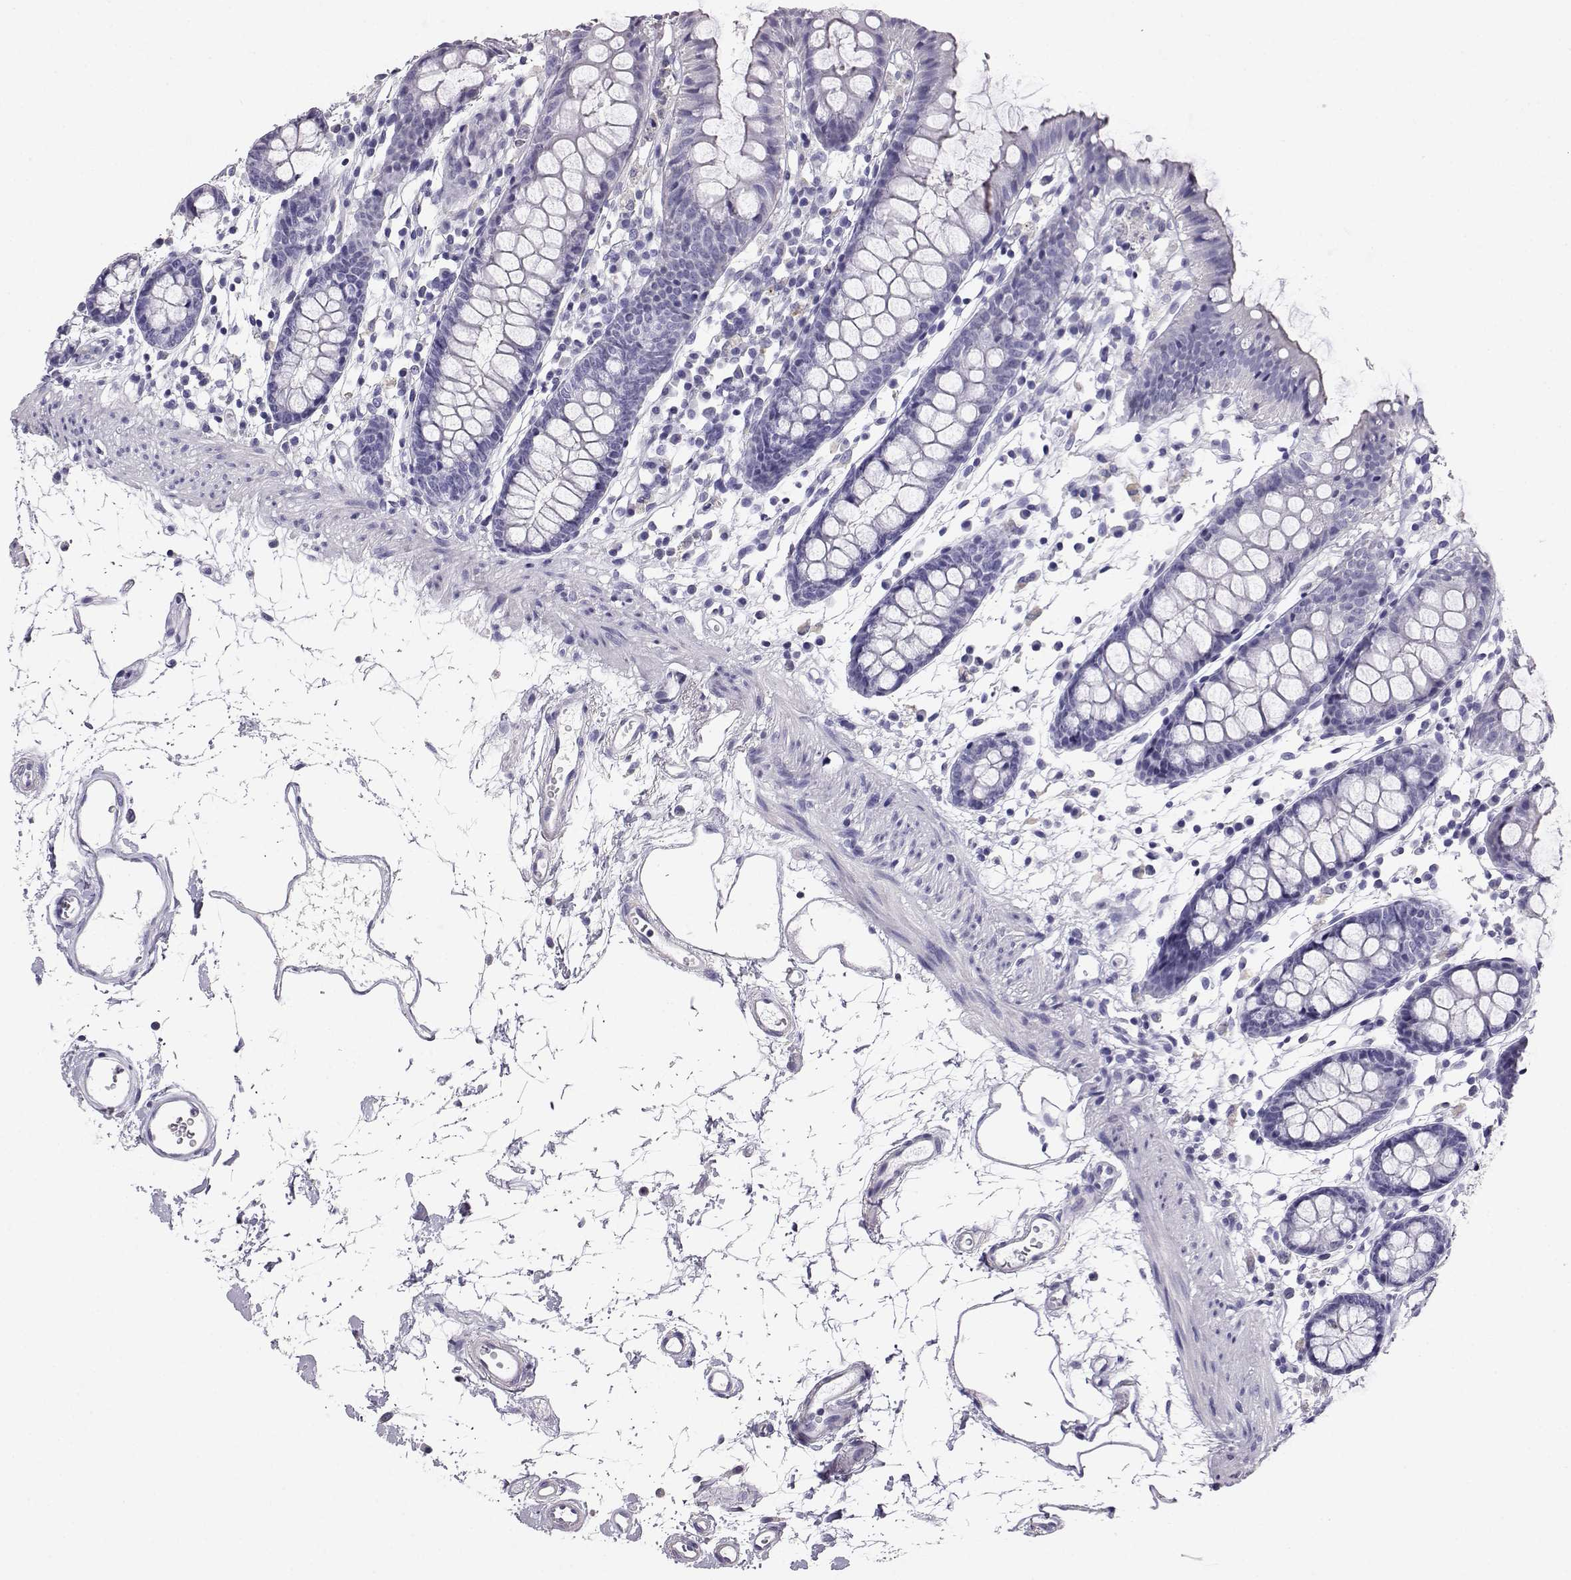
{"staining": {"intensity": "negative", "quantity": "none", "location": "none"}, "tissue": "colon", "cell_type": "Endothelial cells", "image_type": "normal", "snomed": [{"axis": "morphology", "description": "Normal tissue, NOS"}, {"axis": "topography", "description": "Colon"}], "caption": "Endothelial cells show no significant positivity in benign colon. Nuclei are stained in blue.", "gene": "AKR1B1", "patient": {"sex": "female", "age": 84}}